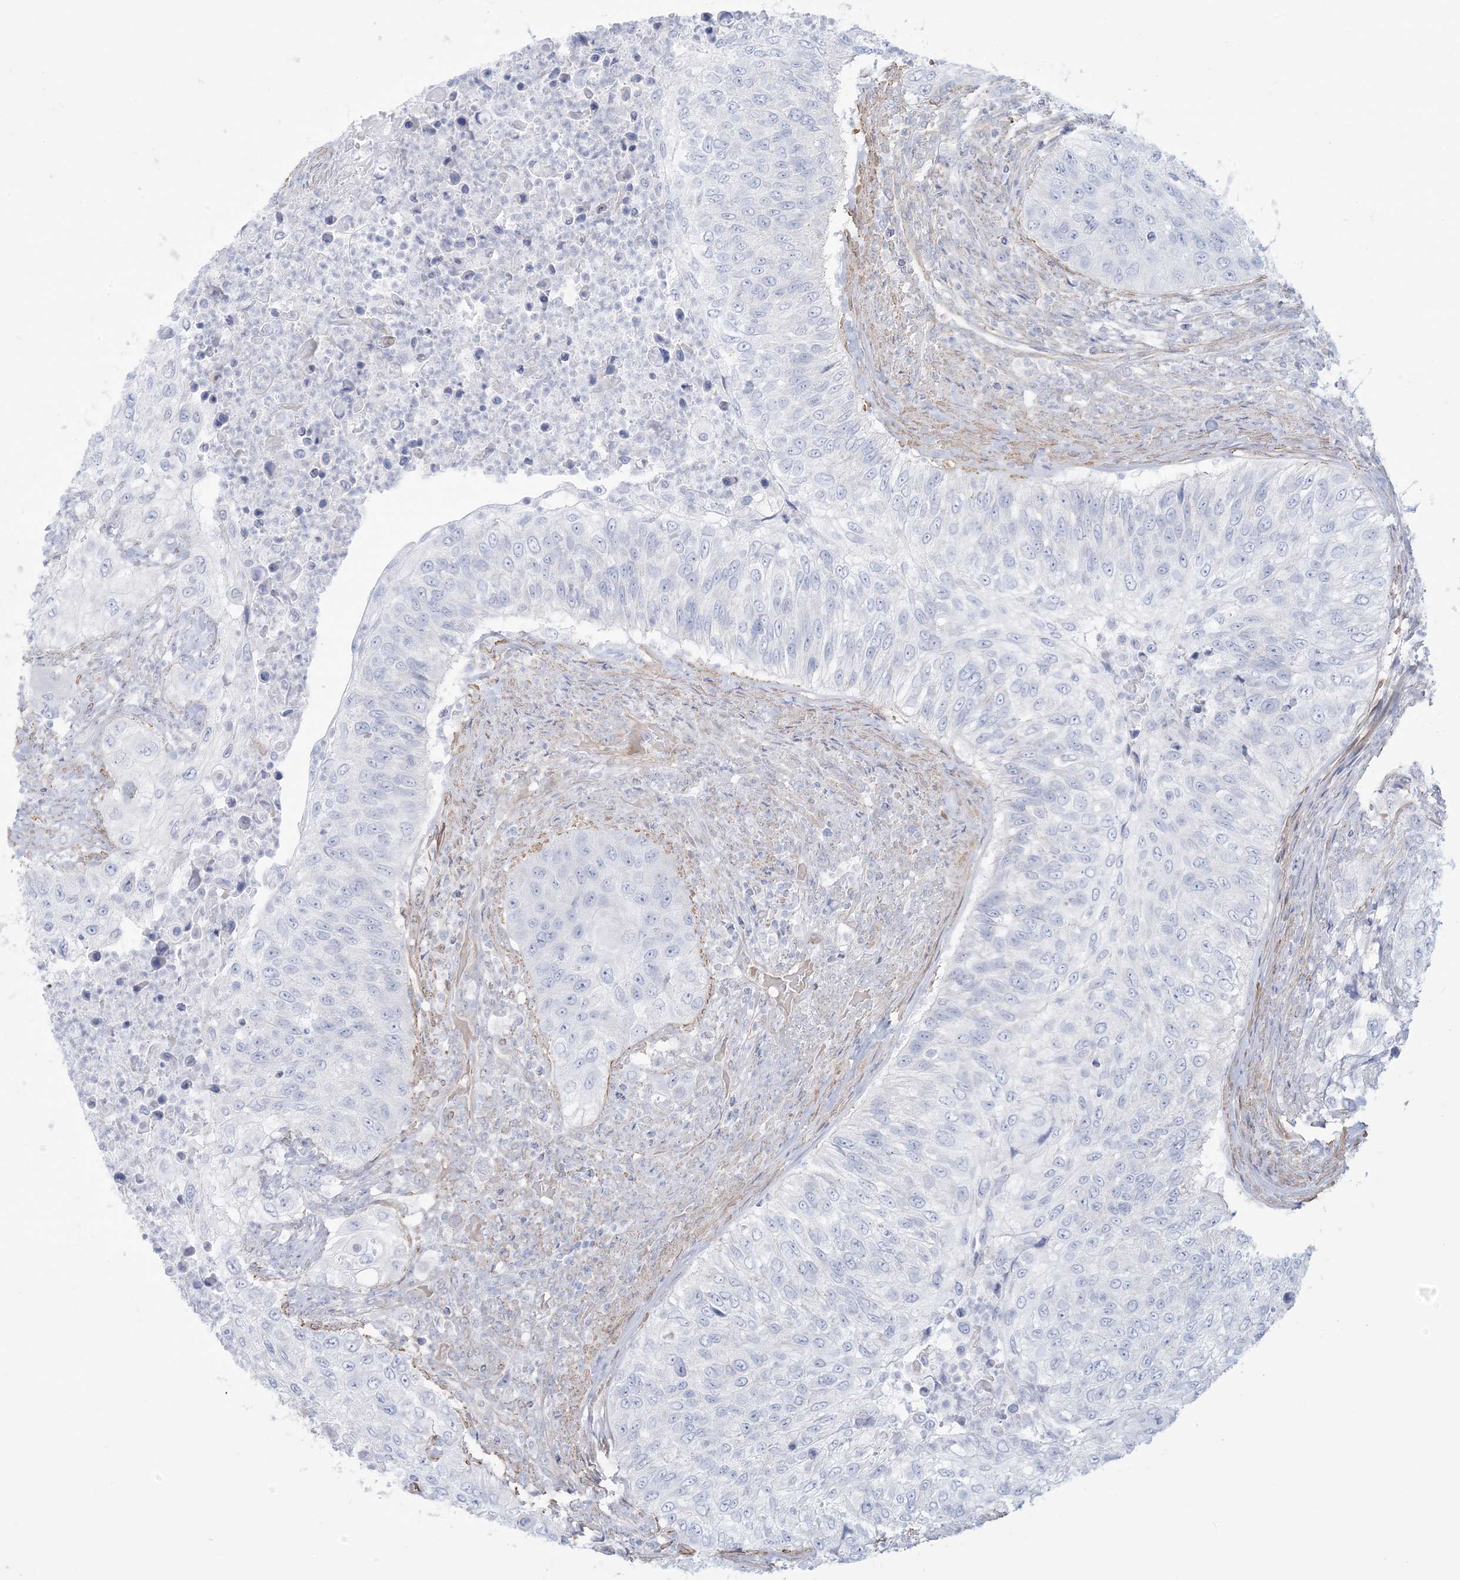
{"staining": {"intensity": "negative", "quantity": "none", "location": "none"}, "tissue": "urothelial cancer", "cell_type": "Tumor cells", "image_type": "cancer", "snomed": [{"axis": "morphology", "description": "Urothelial carcinoma, High grade"}, {"axis": "topography", "description": "Urinary bladder"}], "caption": "DAB immunohistochemical staining of urothelial cancer displays no significant staining in tumor cells.", "gene": "AGXT", "patient": {"sex": "female", "age": 60}}